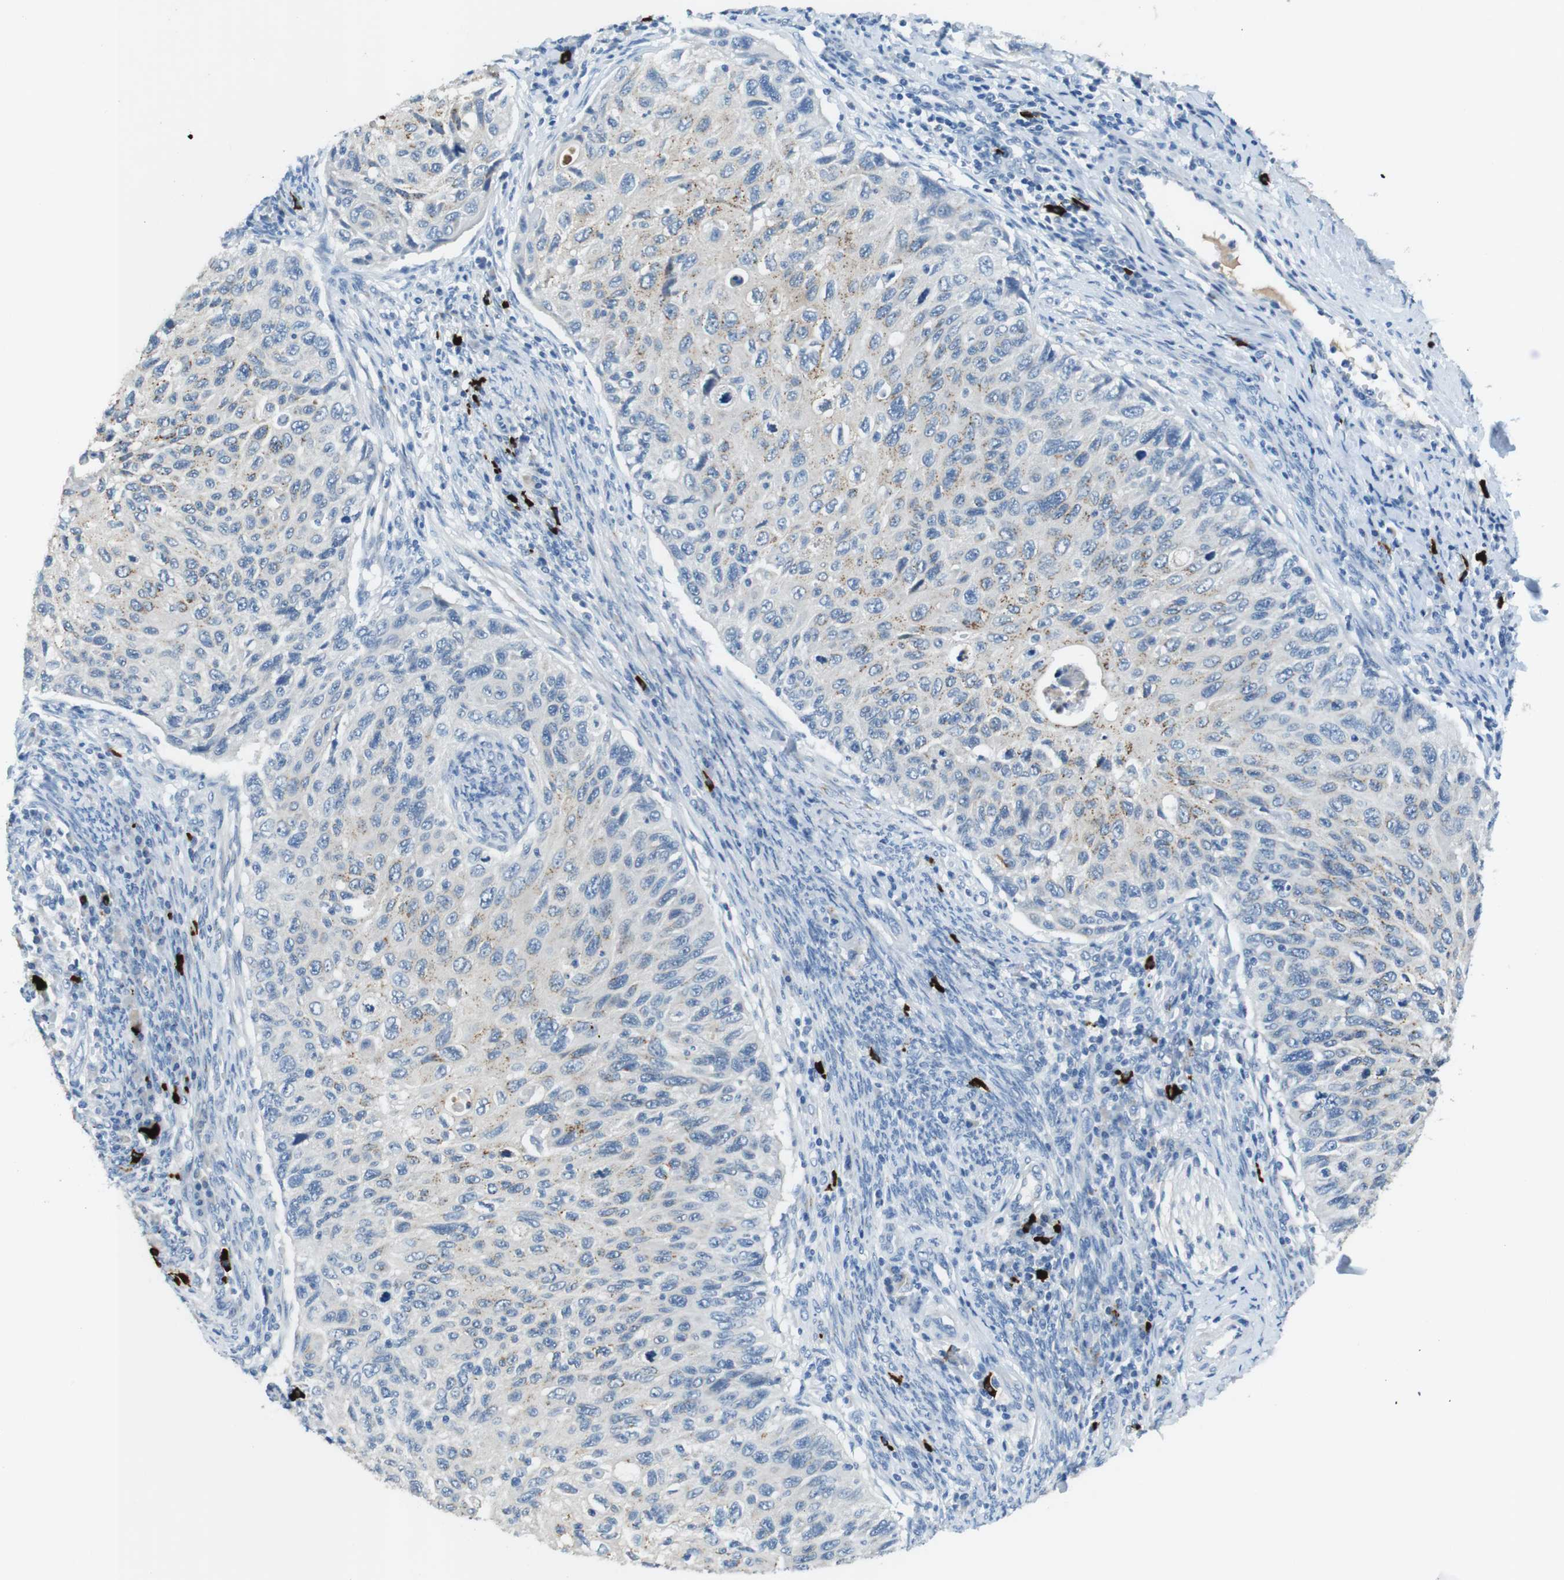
{"staining": {"intensity": "weak", "quantity": "<25%", "location": "cytoplasmic/membranous"}, "tissue": "cervical cancer", "cell_type": "Tumor cells", "image_type": "cancer", "snomed": [{"axis": "morphology", "description": "Squamous cell carcinoma, NOS"}, {"axis": "topography", "description": "Cervix"}], "caption": "Immunohistochemistry (IHC) micrograph of neoplastic tissue: cervical cancer stained with DAB exhibits no significant protein positivity in tumor cells.", "gene": "SLC35A3", "patient": {"sex": "female", "age": 70}}